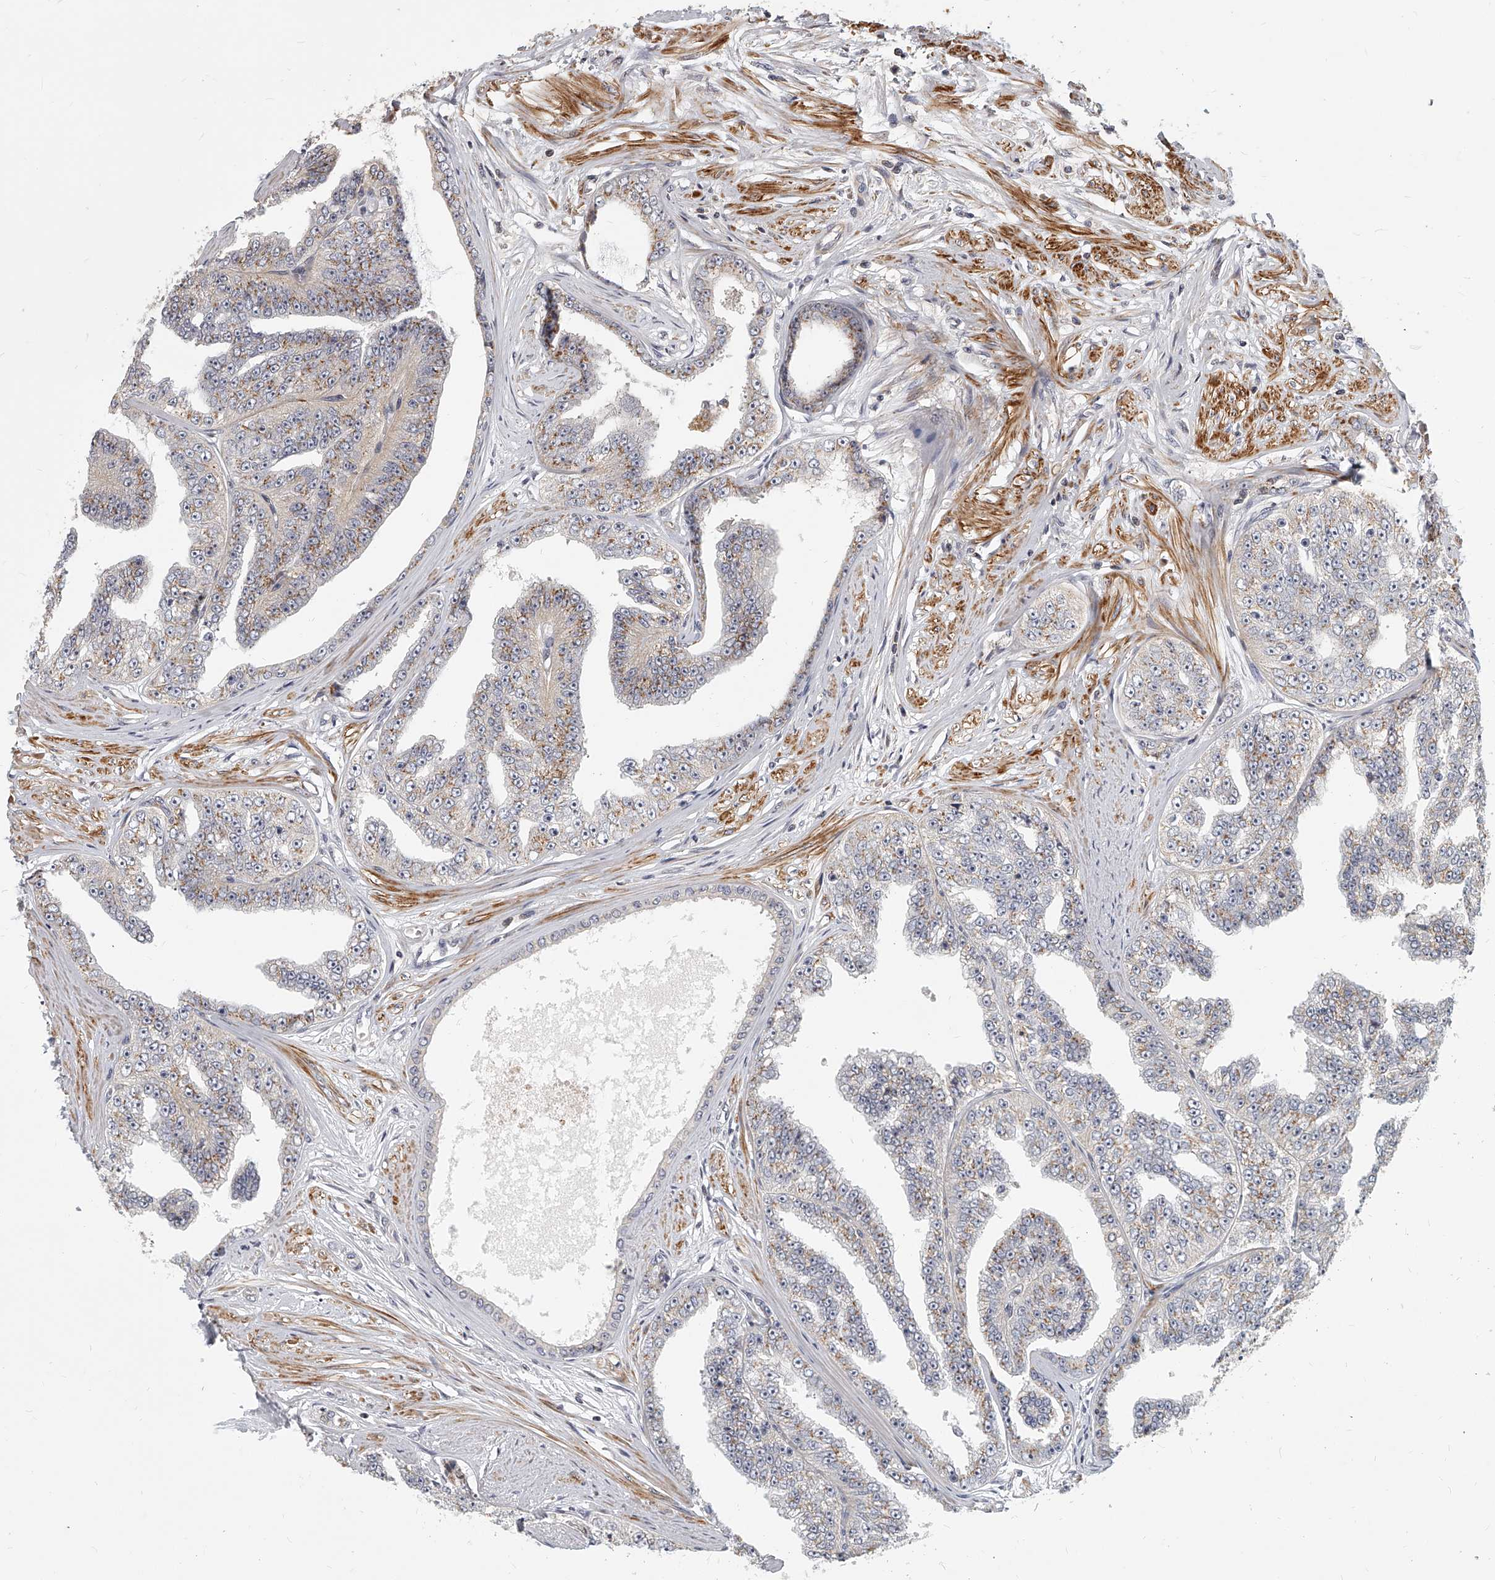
{"staining": {"intensity": "moderate", "quantity": "25%-75%", "location": "cytoplasmic/membranous"}, "tissue": "prostate cancer", "cell_type": "Tumor cells", "image_type": "cancer", "snomed": [{"axis": "morphology", "description": "Adenocarcinoma, High grade"}, {"axis": "topography", "description": "Prostate"}], "caption": "This is an image of IHC staining of prostate cancer (adenocarcinoma (high-grade)), which shows moderate expression in the cytoplasmic/membranous of tumor cells.", "gene": "SLC37A1", "patient": {"sex": "male", "age": 71}}